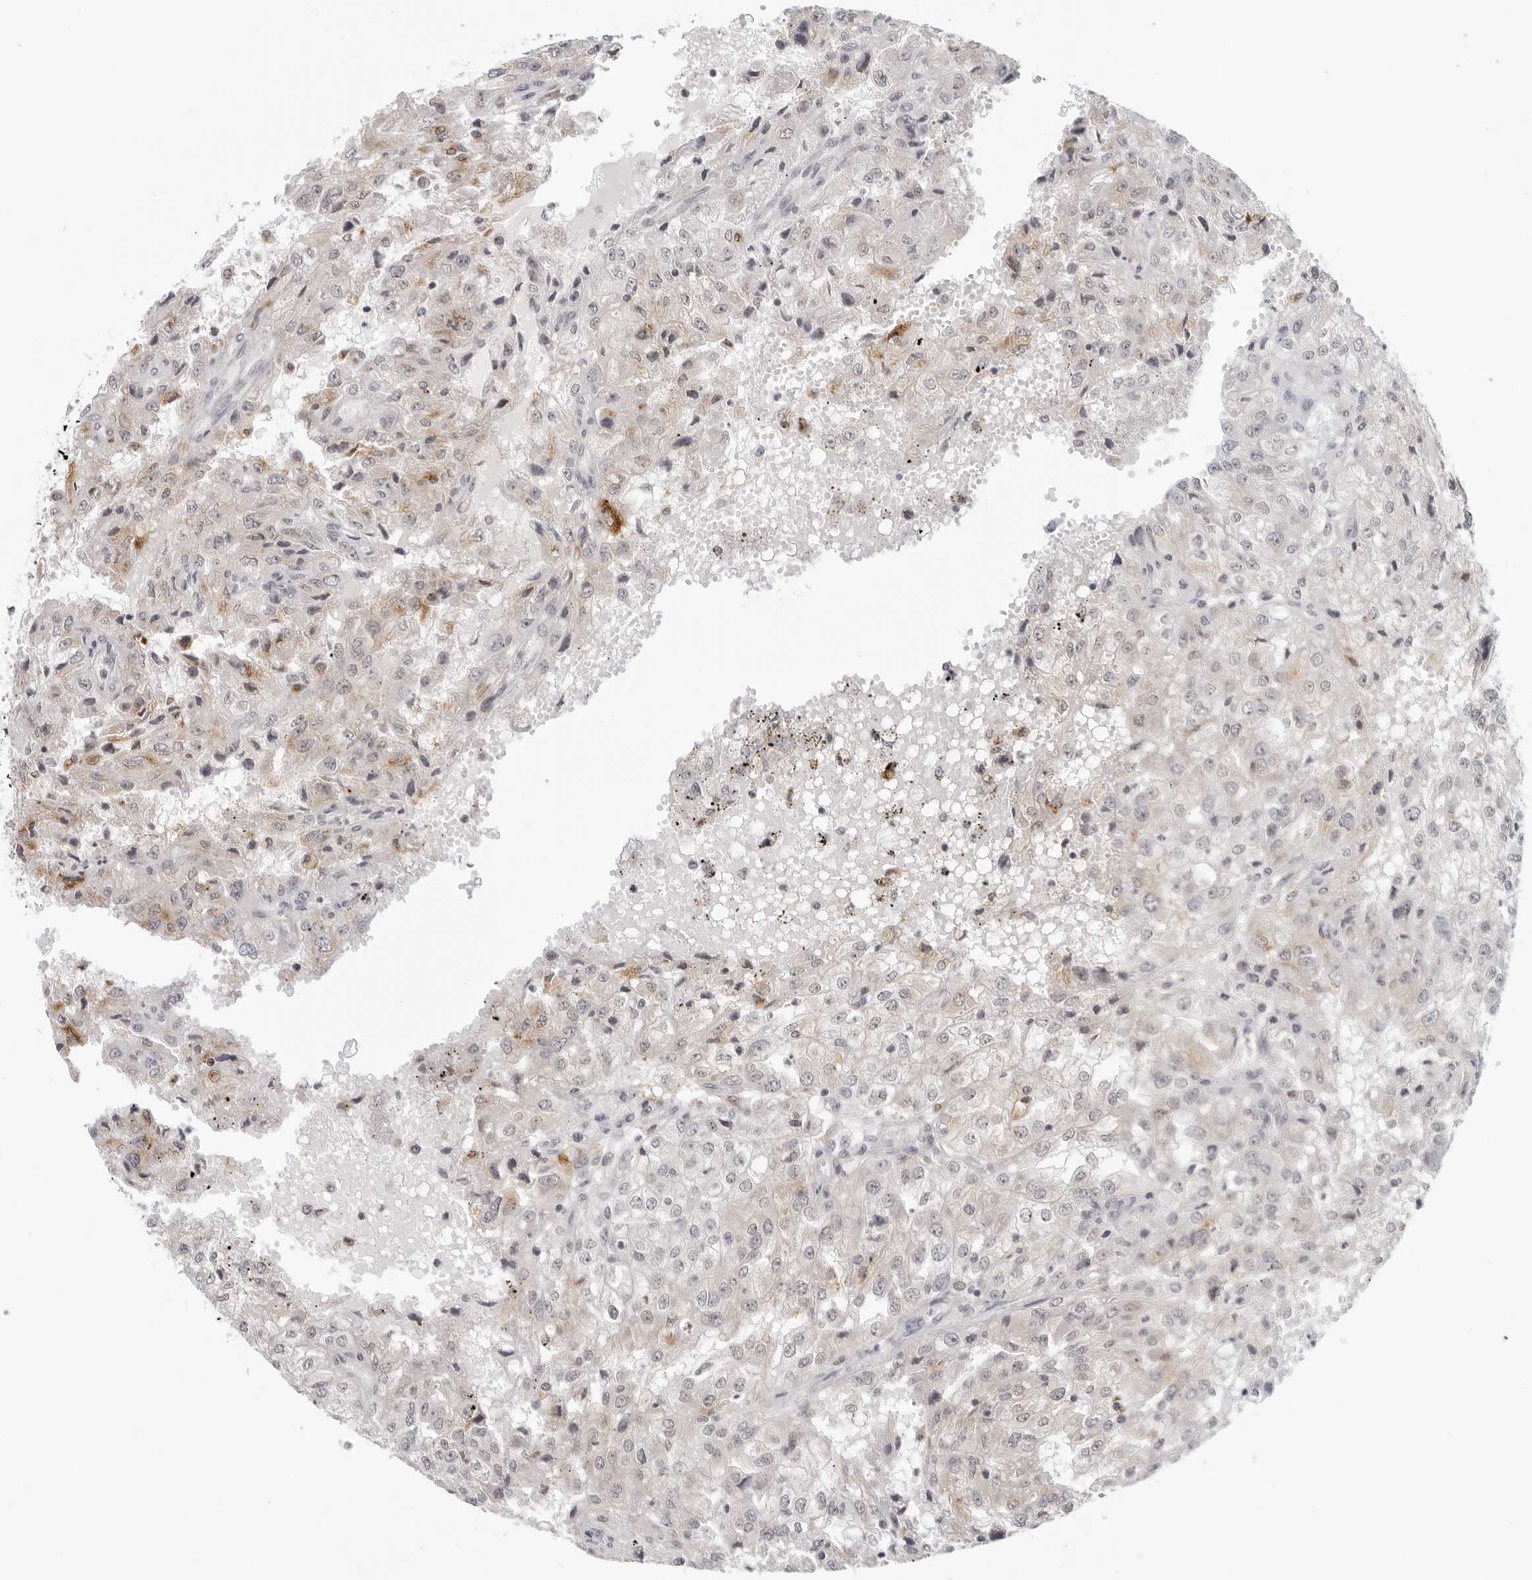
{"staining": {"intensity": "weak", "quantity": "<25%", "location": "cytoplasmic/membranous"}, "tissue": "renal cancer", "cell_type": "Tumor cells", "image_type": "cancer", "snomed": [{"axis": "morphology", "description": "Adenocarcinoma, NOS"}, {"axis": "topography", "description": "Kidney"}], "caption": "Immunohistochemical staining of human renal cancer demonstrates no significant positivity in tumor cells.", "gene": "PRUNE1", "patient": {"sex": "female", "age": 54}}